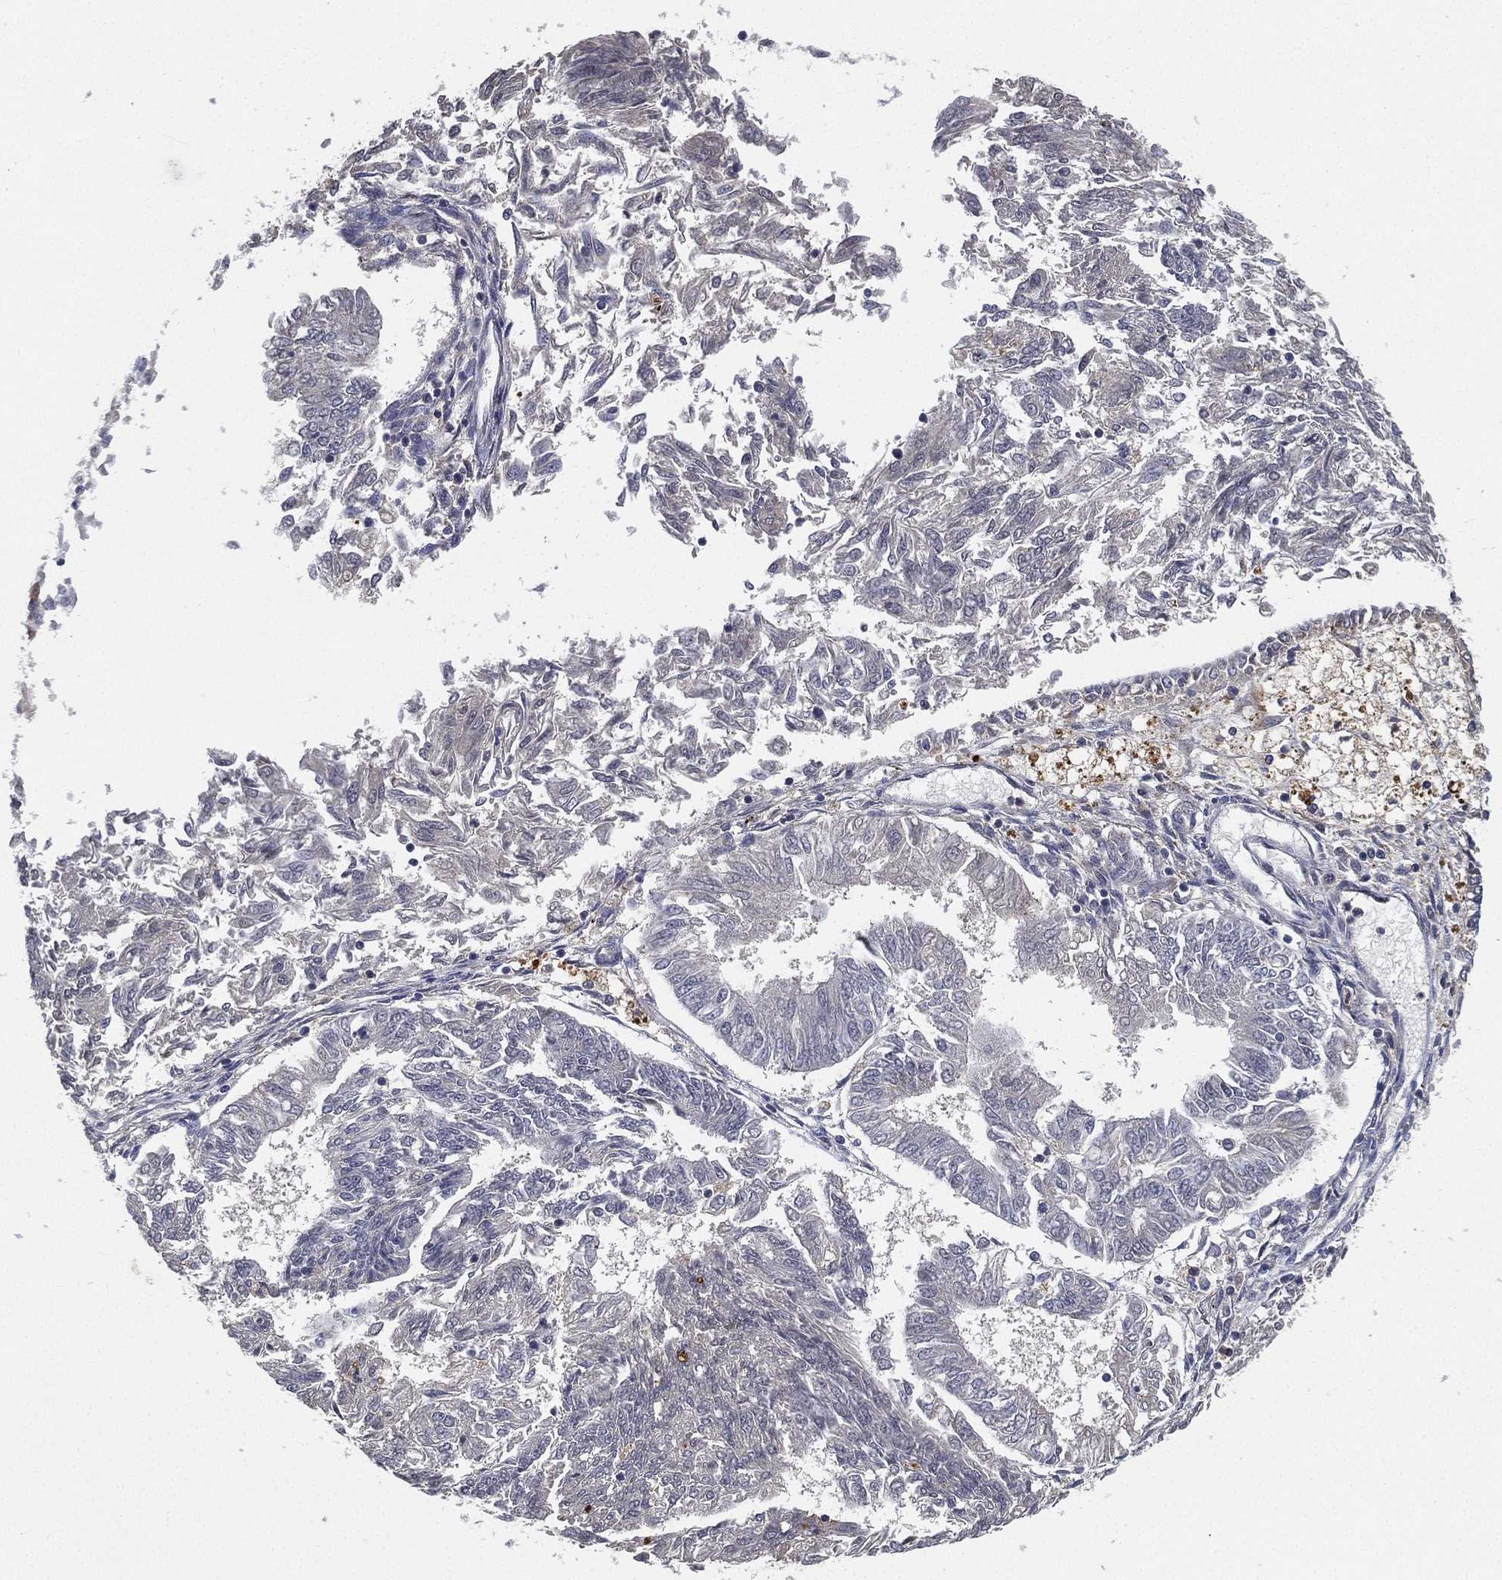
{"staining": {"intensity": "negative", "quantity": "none", "location": "none"}, "tissue": "endometrial cancer", "cell_type": "Tumor cells", "image_type": "cancer", "snomed": [{"axis": "morphology", "description": "Adenocarcinoma, NOS"}, {"axis": "topography", "description": "Endometrium"}], "caption": "There is no significant positivity in tumor cells of endometrial cancer (adenocarcinoma).", "gene": "CFAP251", "patient": {"sex": "female", "age": 58}}